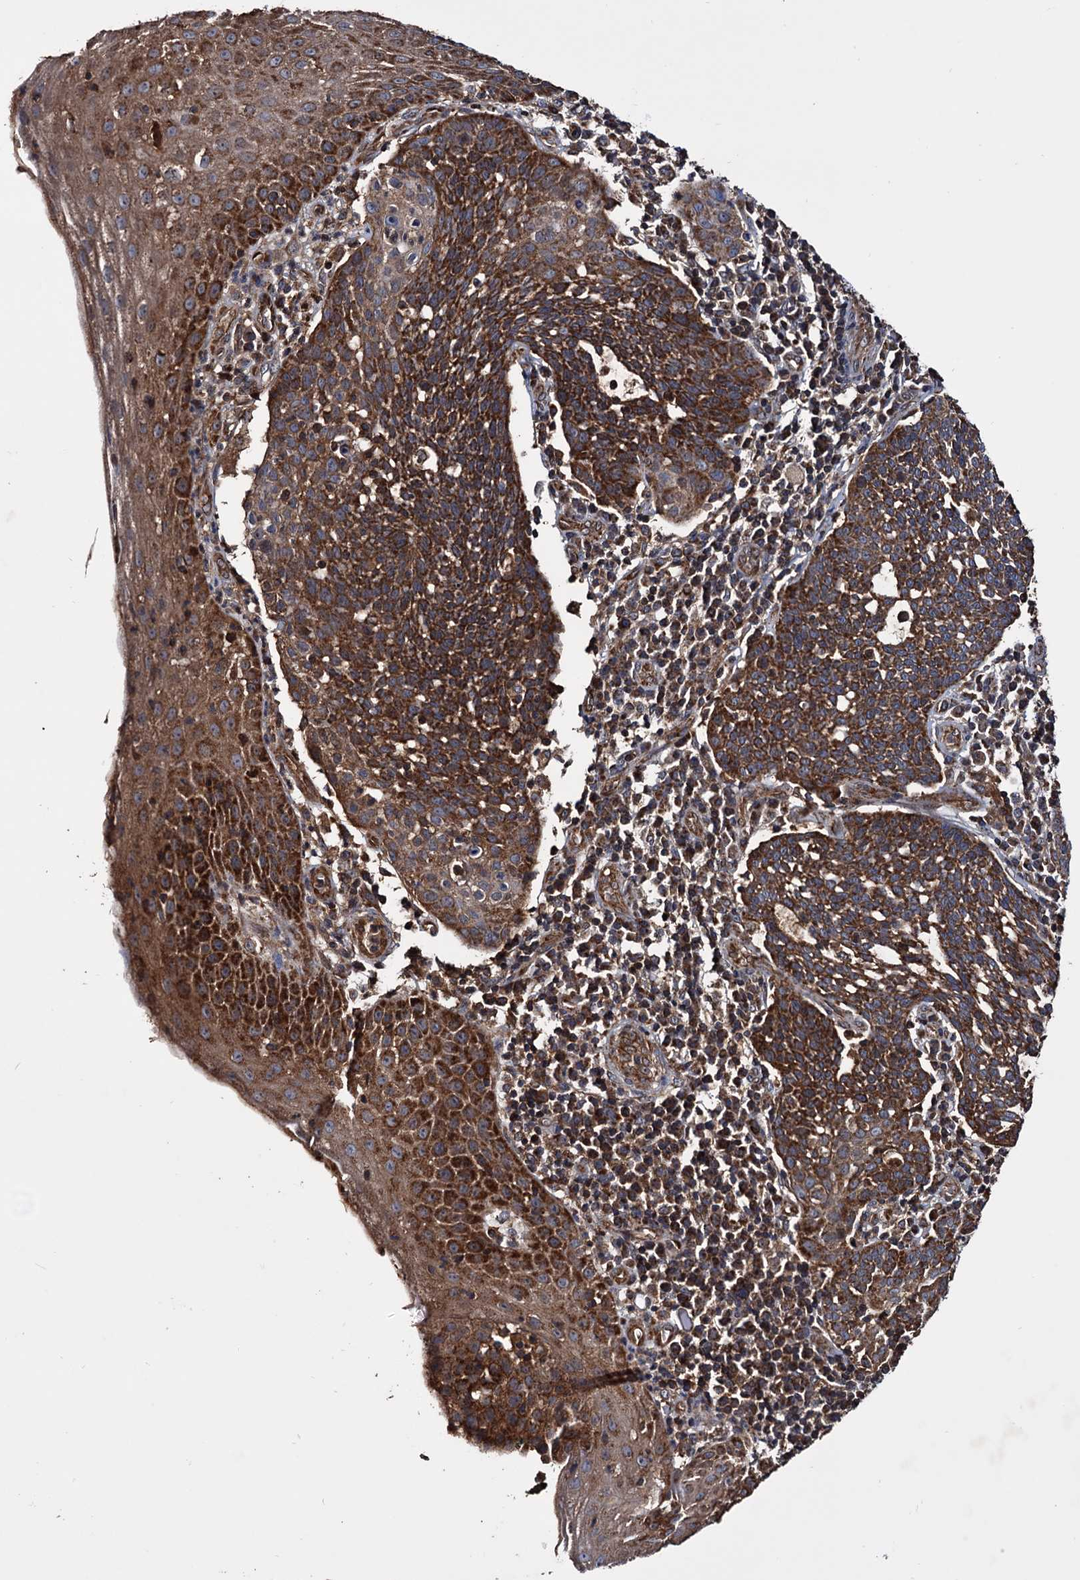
{"staining": {"intensity": "strong", "quantity": ">75%", "location": "cytoplasmic/membranous"}, "tissue": "cervical cancer", "cell_type": "Tumor cells", "image_type": "cancer", "snomed": [{"axis": "morphology", "description": "Squamous cell carcinoma, NOS"}, {"axis": "topography", "description": "Cervix"}], "caption": "This image demonstrates cervical cancer (squamous cell carcinoma) stained with IHC to label a protein in brown. The cytoplasmic/membranous of tumor cells show strong positivity for the protein. Nuclei are counter-stained blue.", "gene": "MRPL42", "patient": {"sex": "female", "age": 34}}